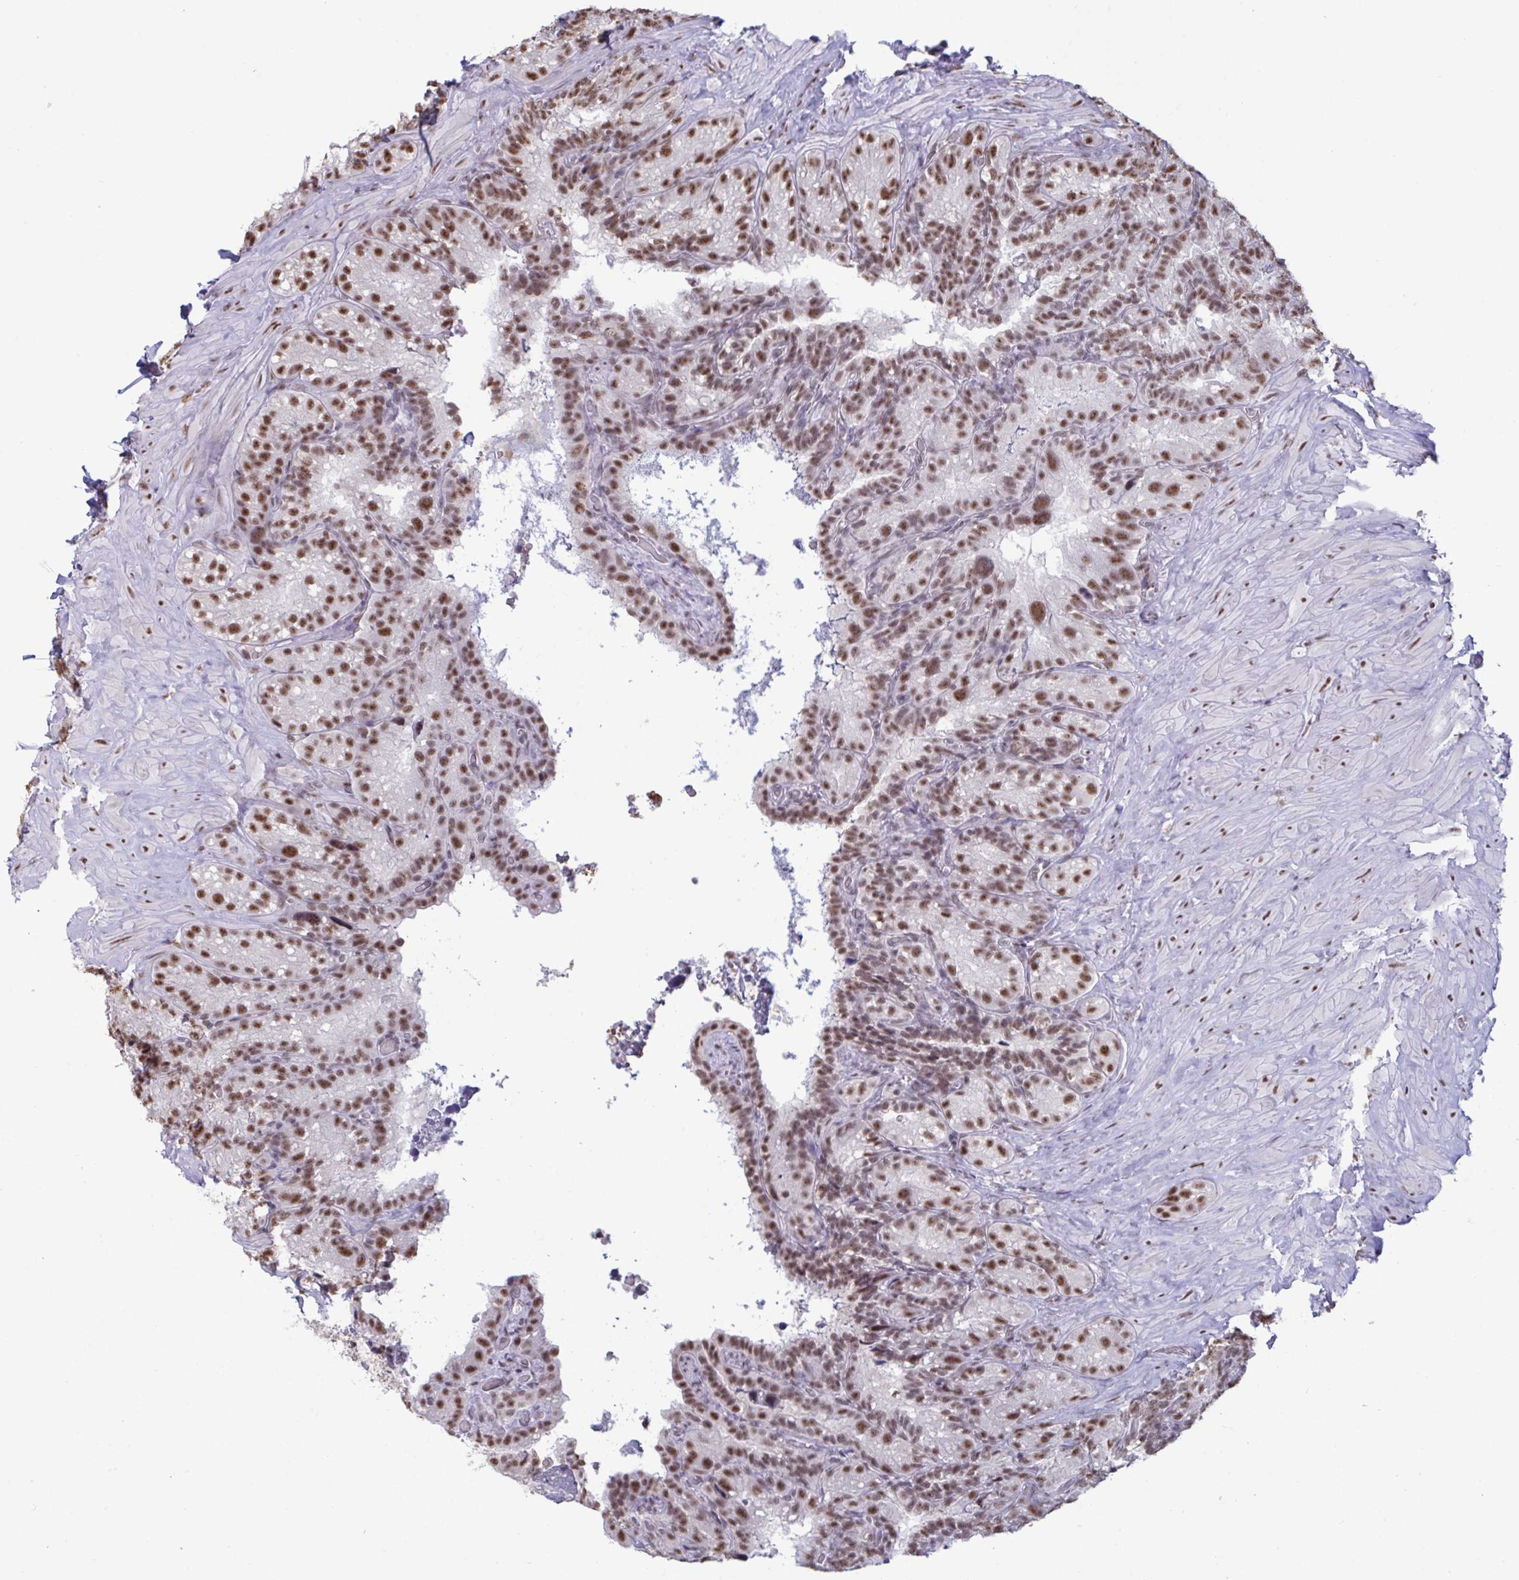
{"staining": {"intensity": "moderate", "quantity": ">75%", "location": "nuclear"}, "tissue": "seminal vesicle", "cell_type": "Glandular cells", "image_type": "normal", "snomed": [{"axis": "morphology", "description": "Normal tissue, NOS"}, {"axis": "topography", "description": "Seminal veicle"}], "caption": "Immunohistochemistry micrograph of unremarkable seminal vesicle: human seminal vesicle stained using immunohistochemistry (IHC) reveals medium levels of moderate protein expression localized specifically in the nuclear of glandular cells, appearing as a nuclear brown color.", "gene": "PUF60", "patient": {"sex": "male", "age": 60}}